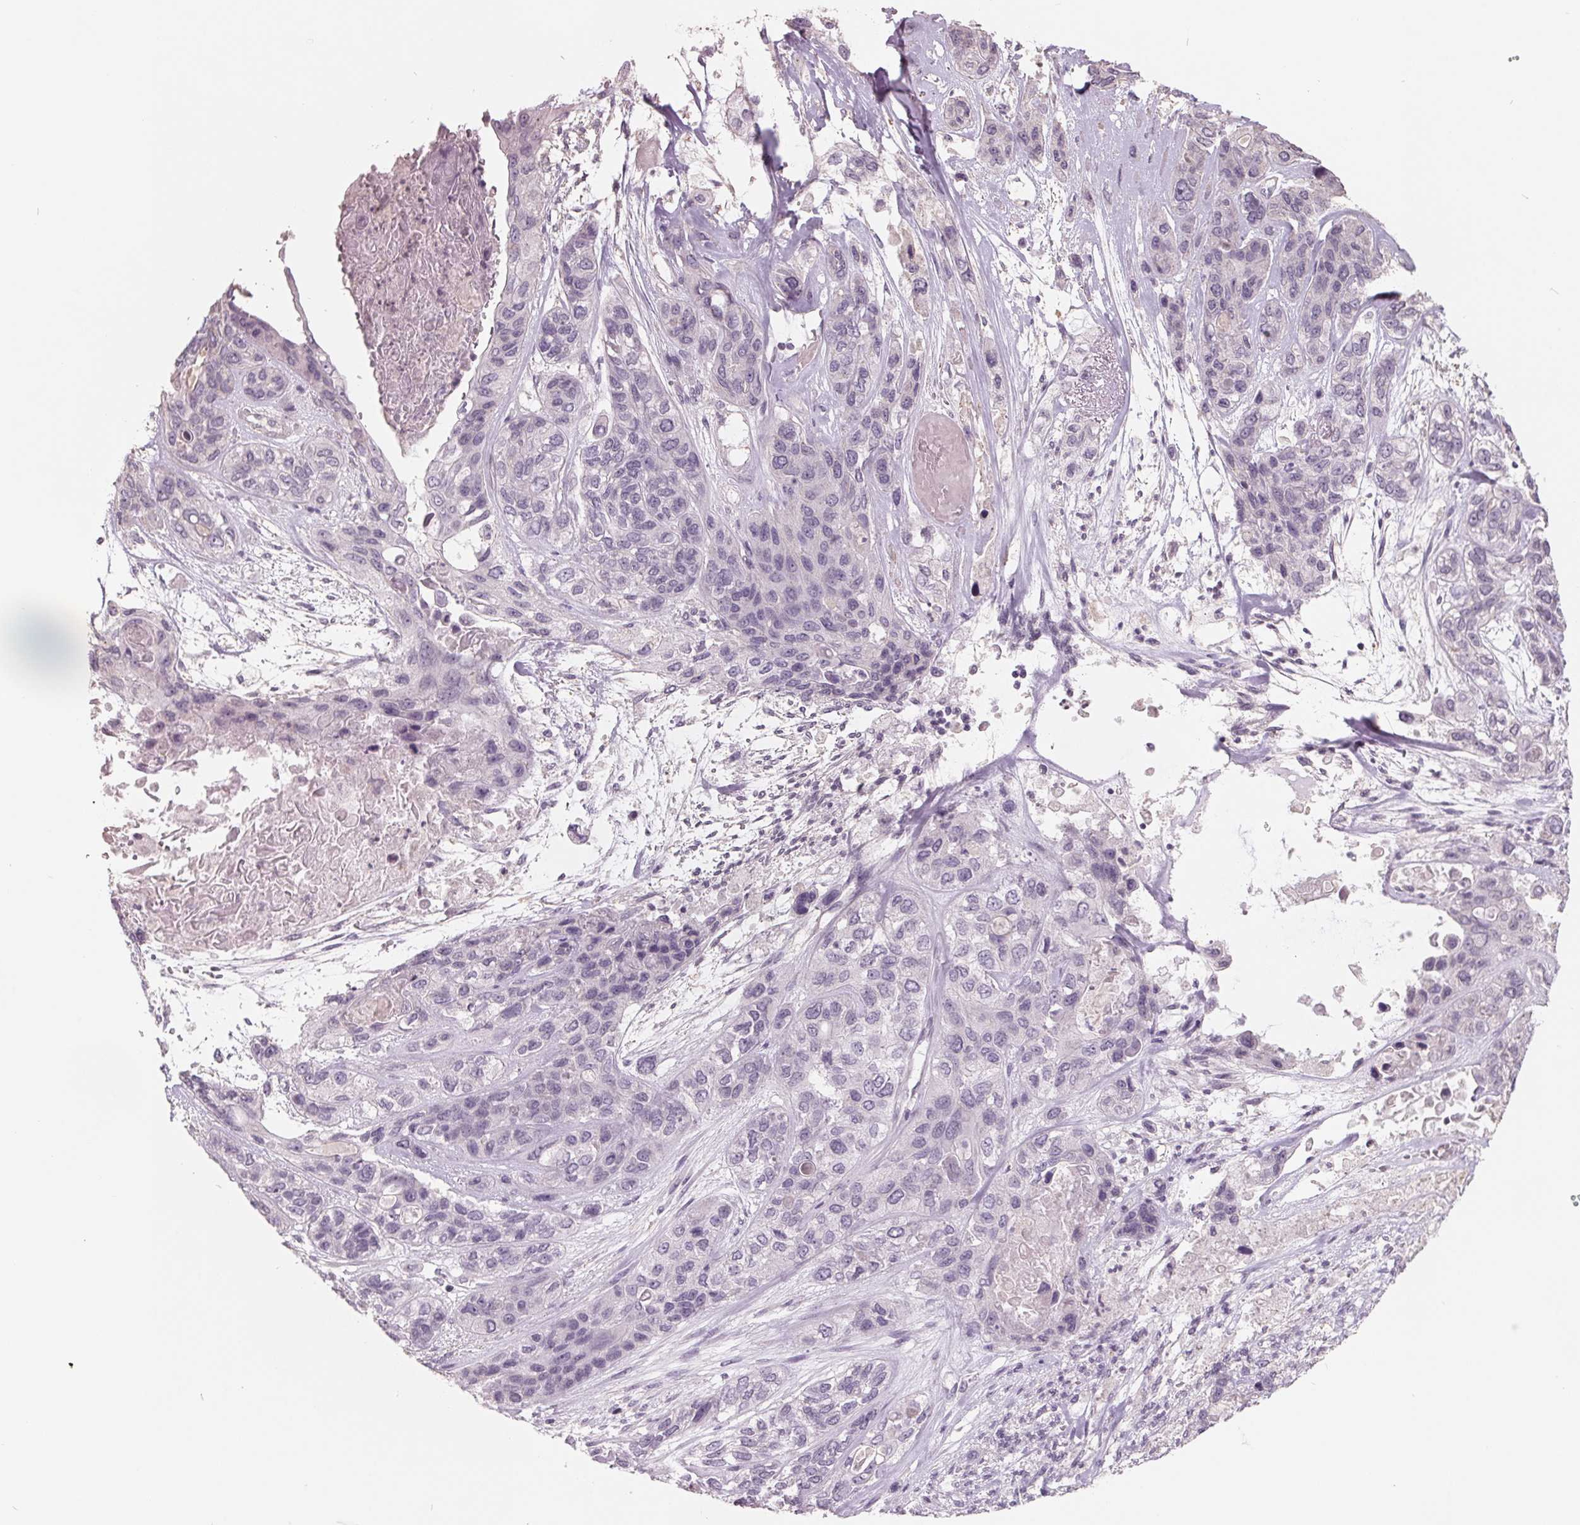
{"staining": {"intensity": "negative", "quantity": "none", "location": "none"}, "tissue": "lung cancer", "cell_type": "Tumor cells", "image_type": "cancer", "snomed": [{"axis": "morphology", "description": "Squamous cell carcinoma, NOS"}, {"axis": "topography", "description": "Lung"}], "caption": "Immunohistochemistry (IHC) image of human lung squamous cell carcinoma stained for a protein (brown), which exhibits no positivity in tumor cells.", "gene": "FTCD", "patient": {"sex": "female", "age": 70}}